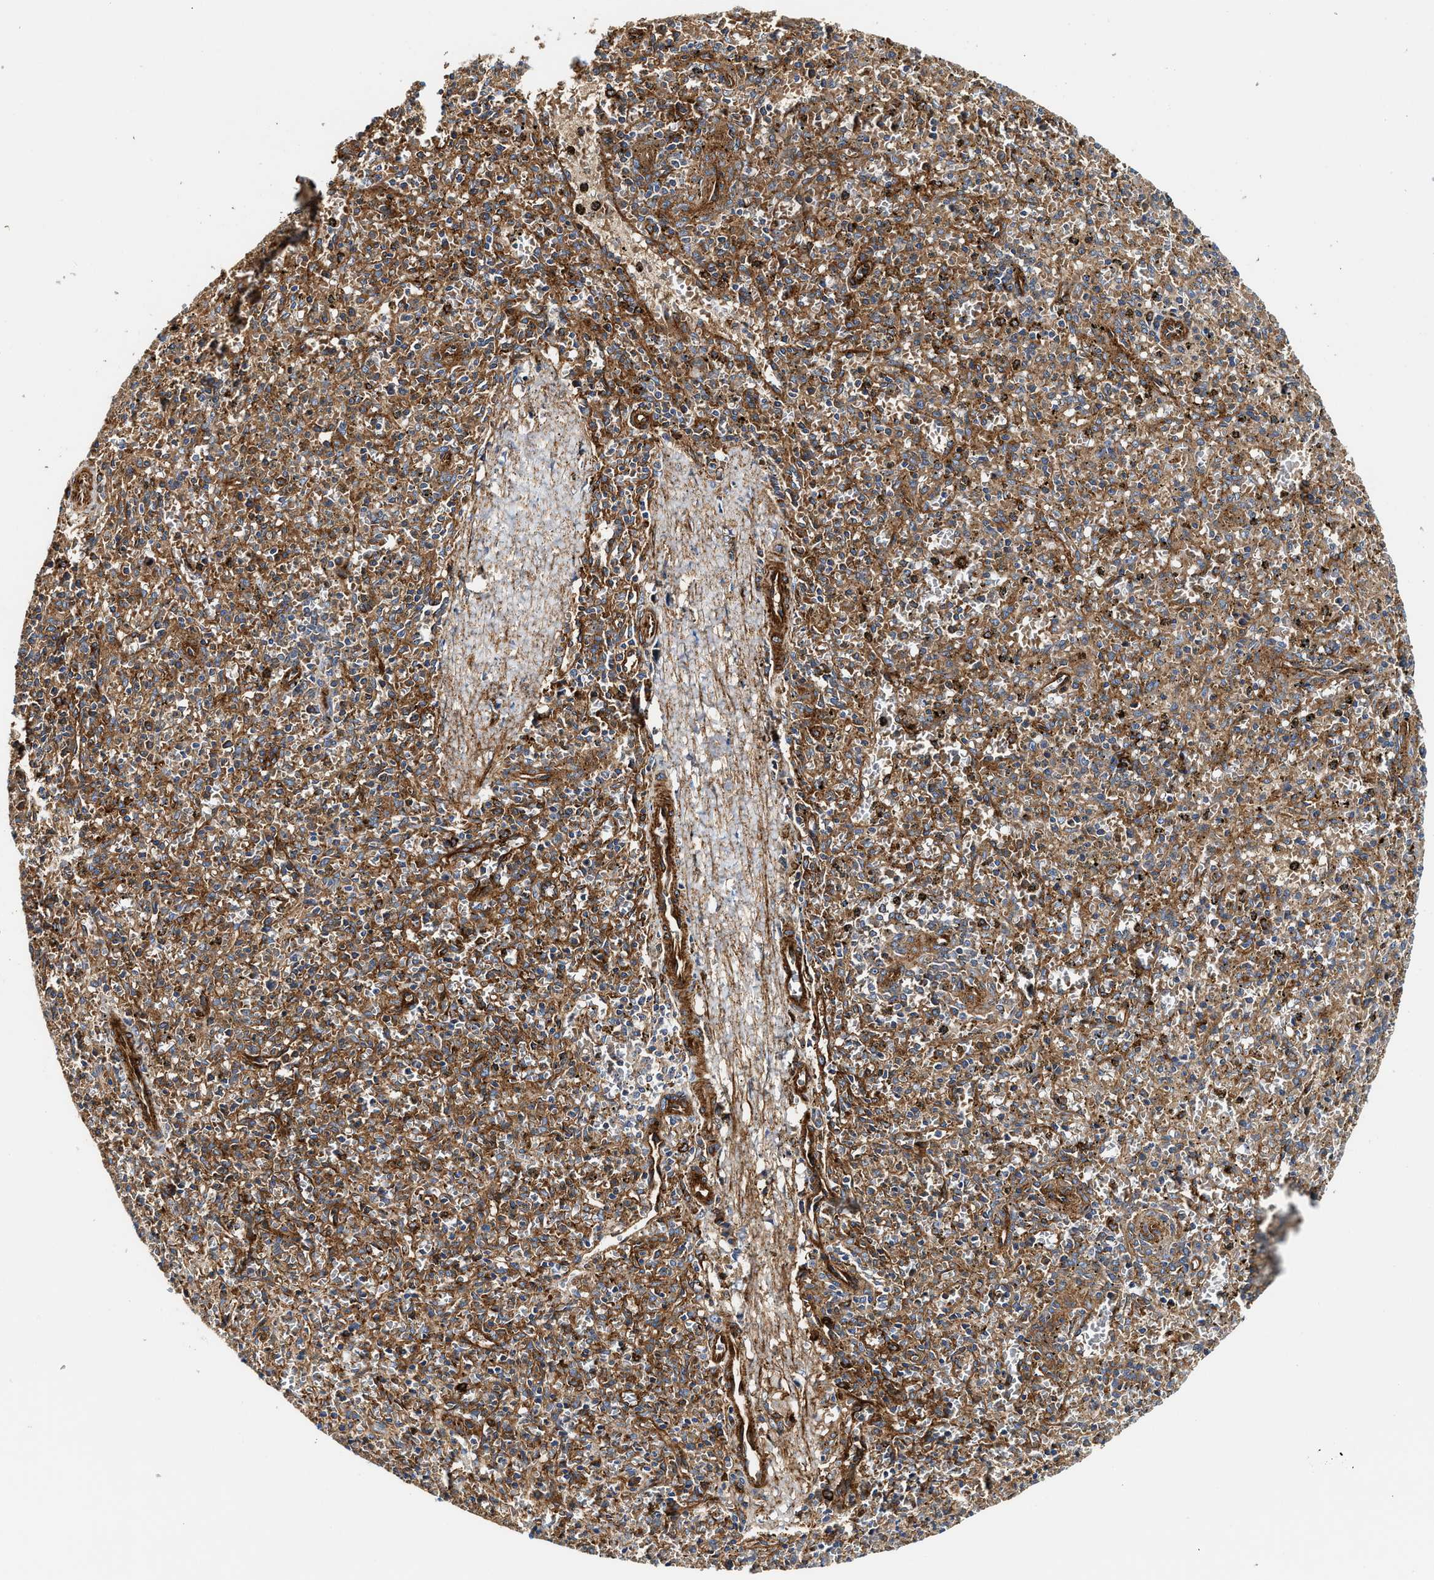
{"staining": {"intensity": "moderate", "quantity": ">75%", "location": "cytoplasmic/membranous"}, "tissue": "spleen", "cell_type": "Cells in red pulp", "image_type": "normal", "snomed": [{"axis": "morphology", "description": "Normal tissue, NOS"}, {"axis": "topography", "description": "Spleen"}], "caption": "A photomicrograph showing moderate cytoplasmic/membranous expression in approximately >75% of cells in red pulp in normal spleen, as visualized by brown immunohistochemical staining.", "gene": "HIP1", "patient": {"sex": "male", "age": 72}}